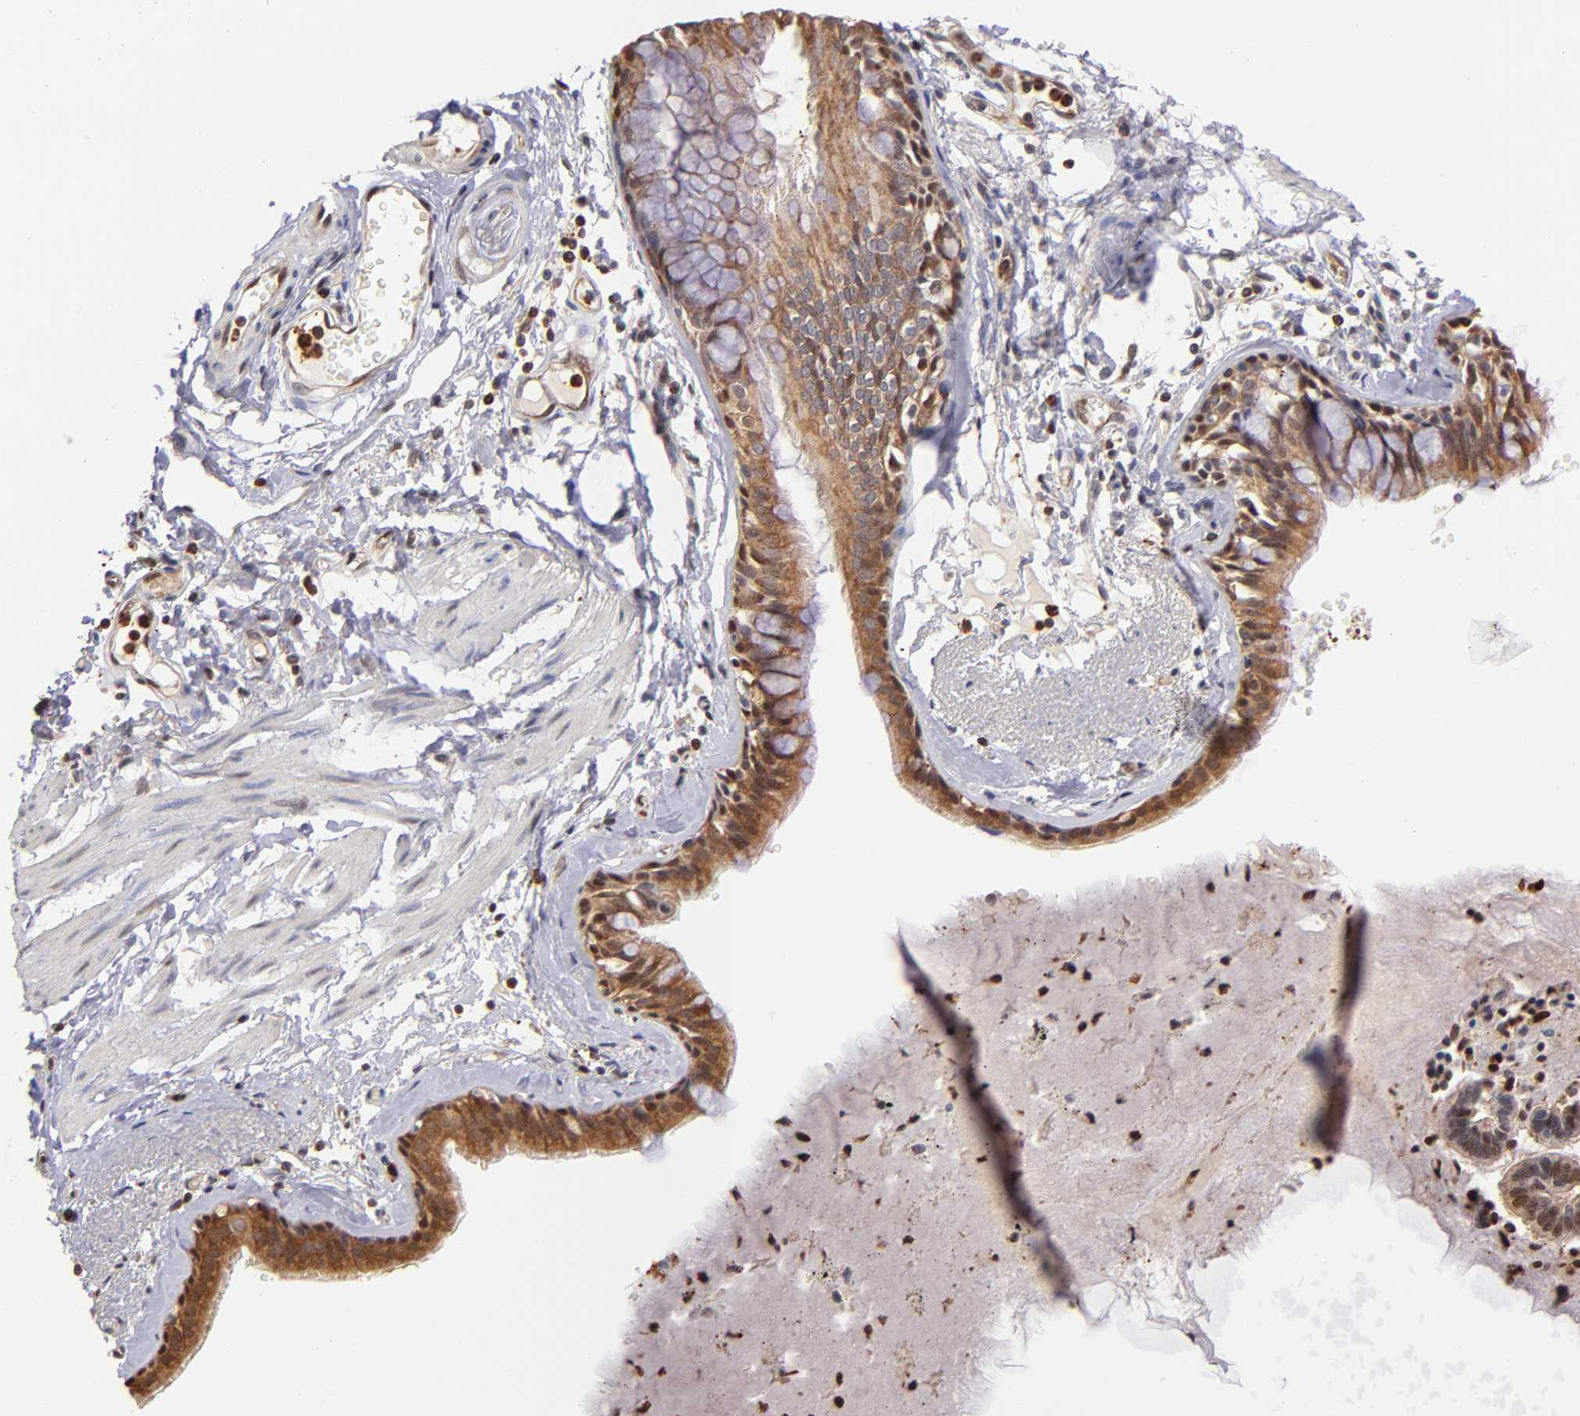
{"staining": {"intensity": "moderate", "quantity": ">75%", "location": "cytoplasmic/membranous,nuclear"}, "tissue": "bronchus", "cell_type": "Respiratory epithelial cells", "image_type": "normal", "snomed": [{"axis": "morphology", "description": "Normal tissue, NOS"}, {"axis": "topography", "description": "Bronchus"}, {"axis": "topography", "description": "Lung"}], "caption": "A high-resolution photomicrograph shows immunohistochemistry staining of unremarkable bronchus, which reveals moderate cytoplasmic/membranous,nuclear expression in approximately >75% of respiratory epithelial cells. Ihc stains the protein in brown and the nuclei are stained blue.", "gene": "YWHAB", "patient": {"sex": "female", "age": 56}}